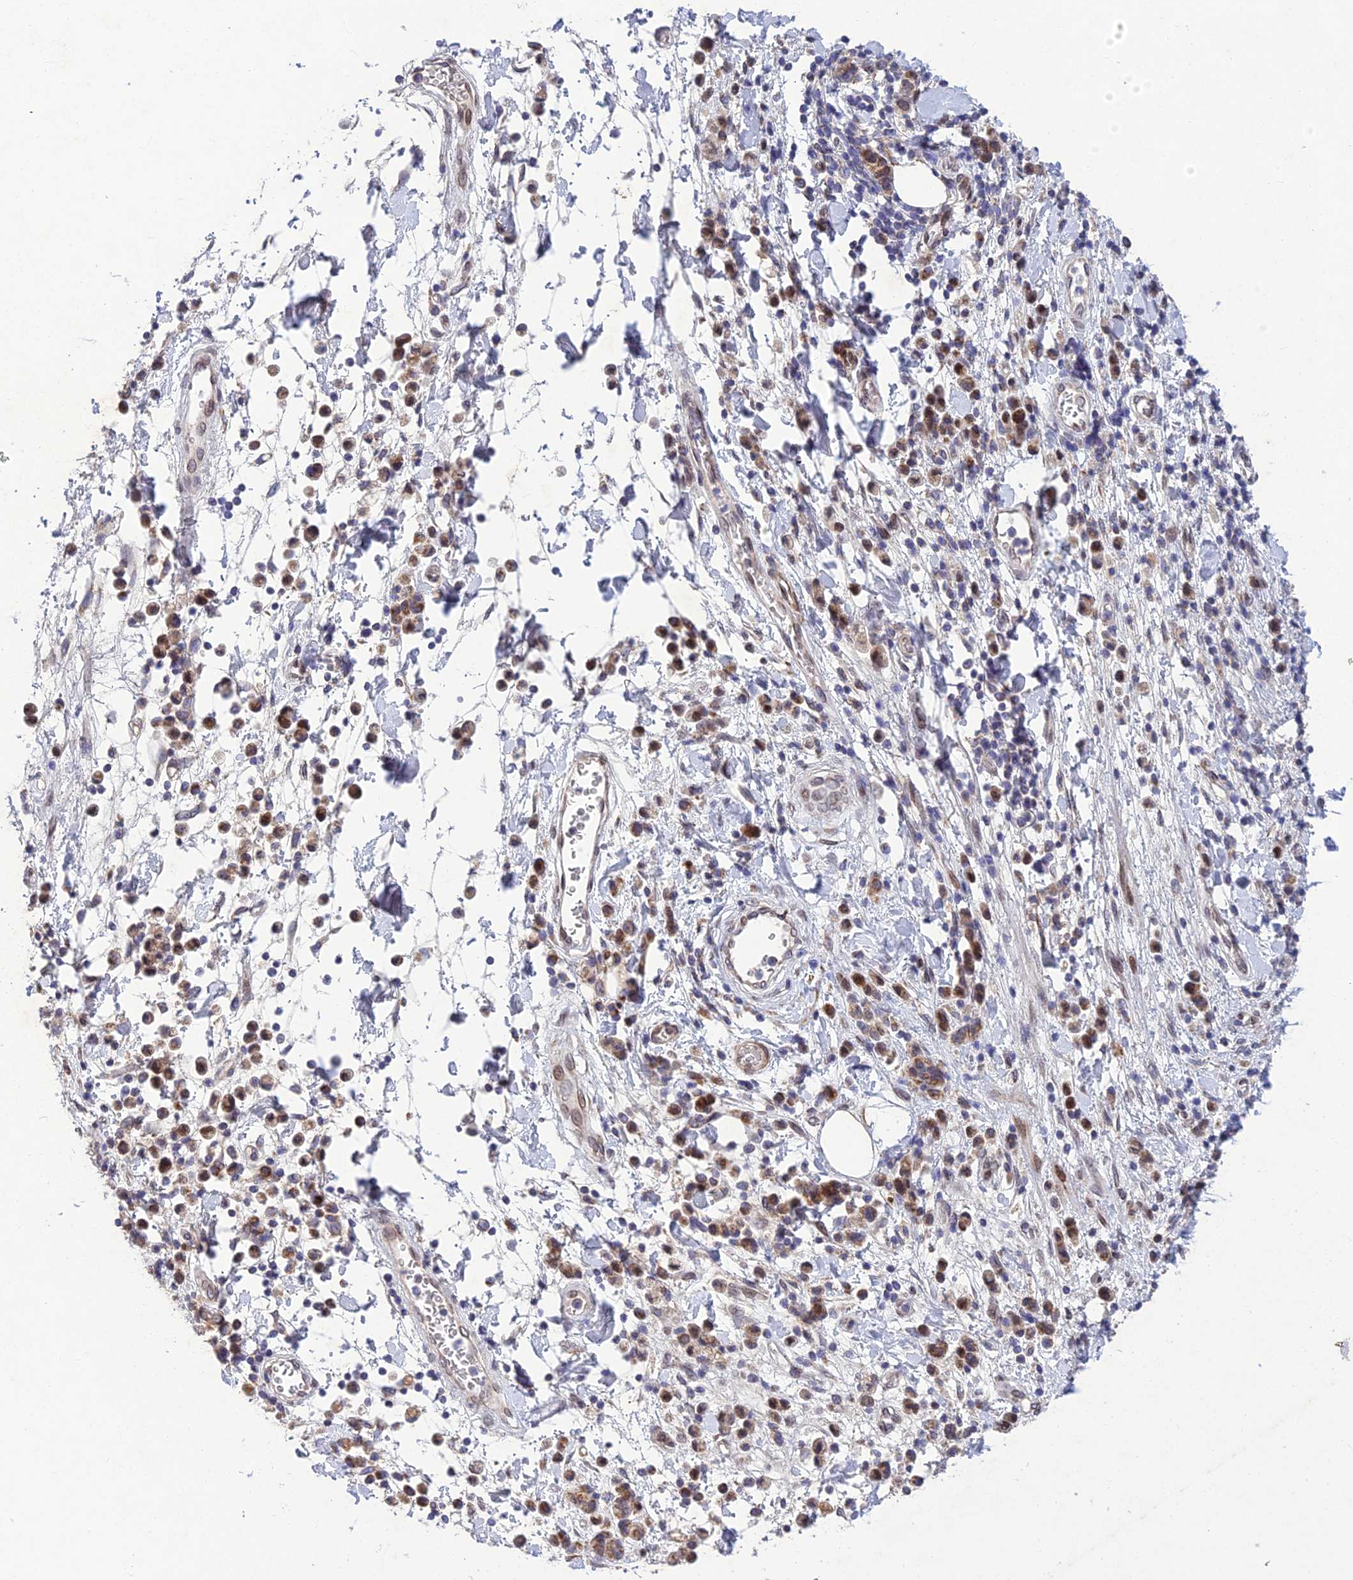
{"staining": {"intensity": "weak", "quantity": ">75%", "location": "cytoplasmic/membranous"}, "tissue": "stomach cancer", "cell_type": "Tumor cells", "image_type": "cancer", "snomed": [{"axis": "morphology", "description": "Adenocarcinoma, NOS"}, {"axis": "topography", "description": "Stomach"}], "caption": "Tumor cells reveal low levels of weak cytoplasmic/membranous positivity in approximately >75% of cells in adenocarcinoma (stomach).", "gene": "MGAT2", "patient": {"sex": "male", "age": 77}}